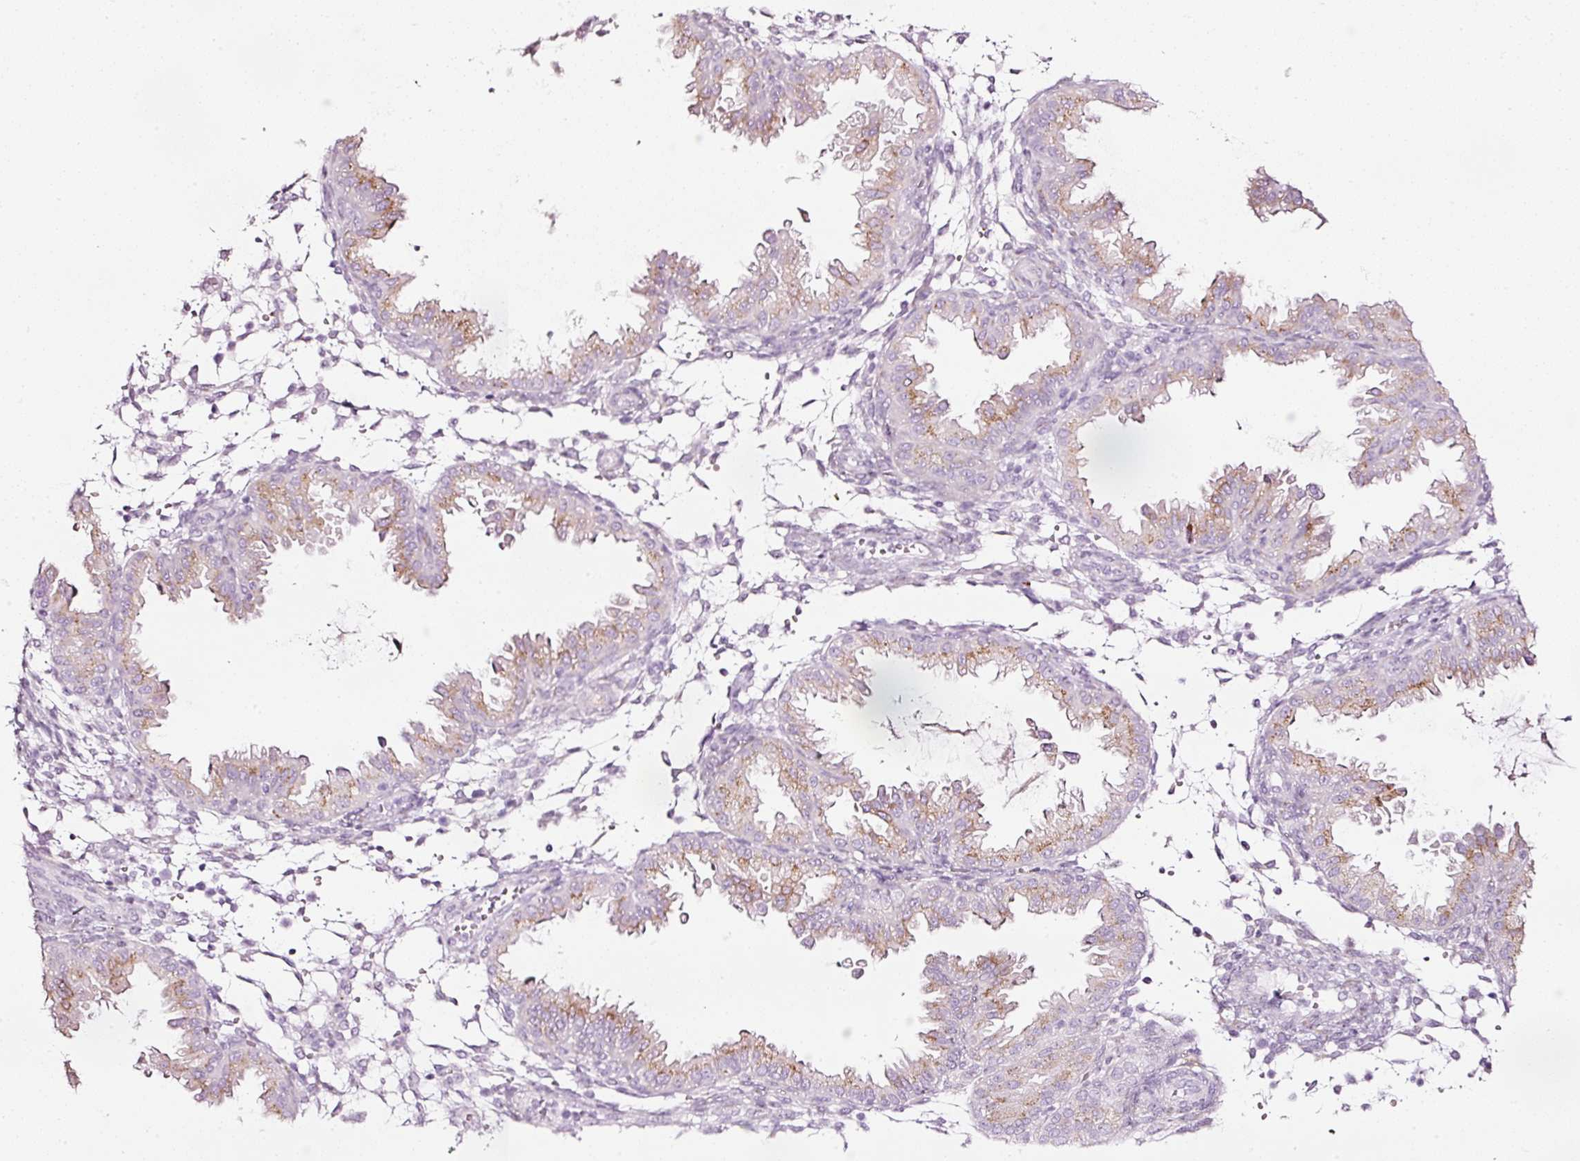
{"staining": {"intensity": "moderate", "quantity": "<25%", "location": "cytoplasmic/membranous"}, "tissue": "endometrium", "cell_type": "Cells in endometrial stroma", "image_type": "normal", "snomed": [{"axis": "morphology", "description": "Normal tissue, NOS"}, {"axis": "topography", "description": "Endometrium"}], "caption": "Benign endometrium reveals moderate cytoplasmic/membranous staining in approximately <25% of cells in endometrial stroma, visualized by immunohistochemistry.", "gene": "SDF4", "patient": {"sex": "female", "age": 33}}